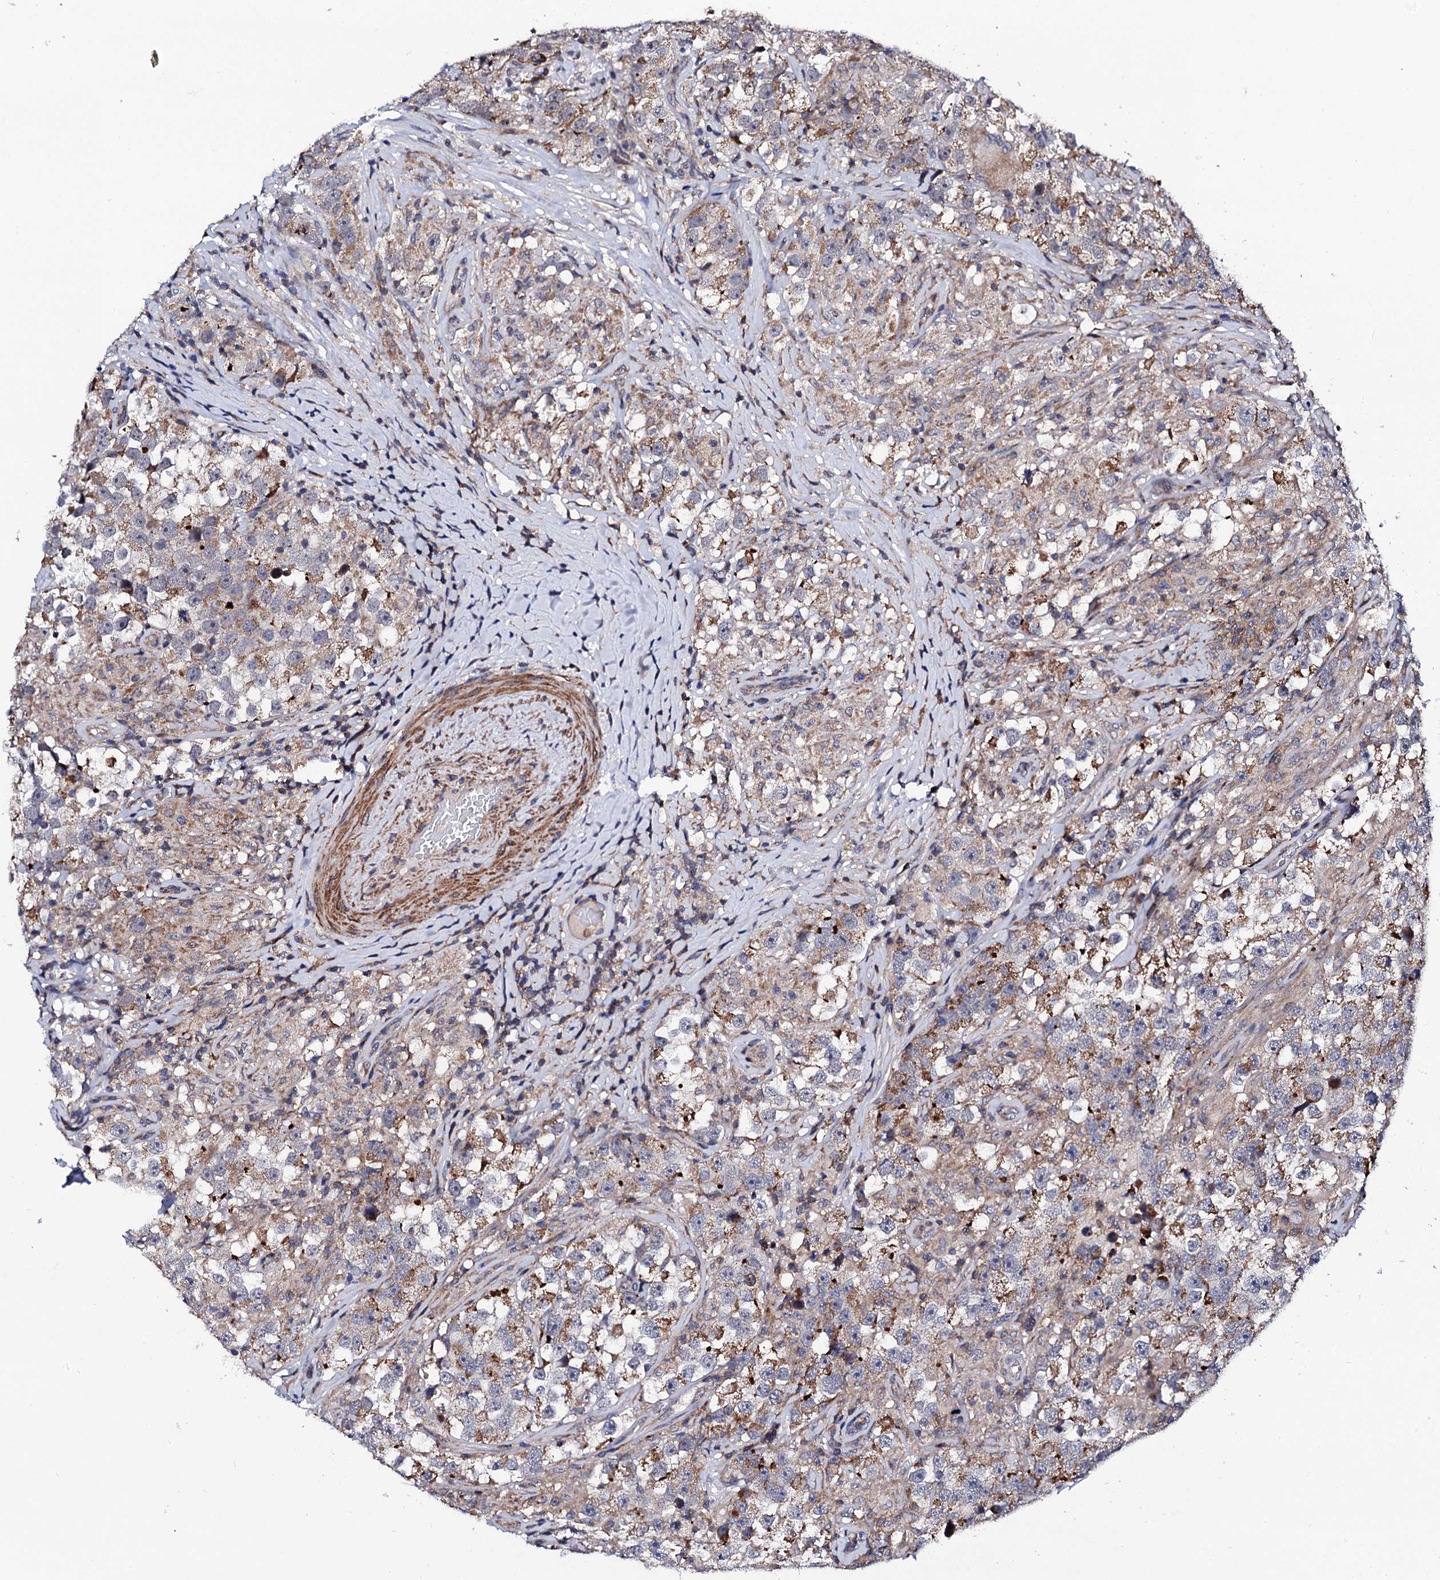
{"staining": {"intensity": "weak", "quantity": ">75%", "location": "cytoplasmic/membranous"}, "tissue": "testis cancer", "cell_type": "Tumor cells", "image_type": "cancer", "snomed": [{"axis": "morphology", "description": "Seminoma, NOS"}, {"axis": "topography", "description": "Testis"}], "caption": "Immunohistochemical staining of seminoma (testis) shows low levels of weak cytoplasmic/membranous protein expression in about >75% of tumor cells. (DAB (3,3'-diaminobenzidine) = brown stain, brightfield microscopy at high magnification).", "gene": "COG4", "patient": {"sex": "male", "age": 46}}